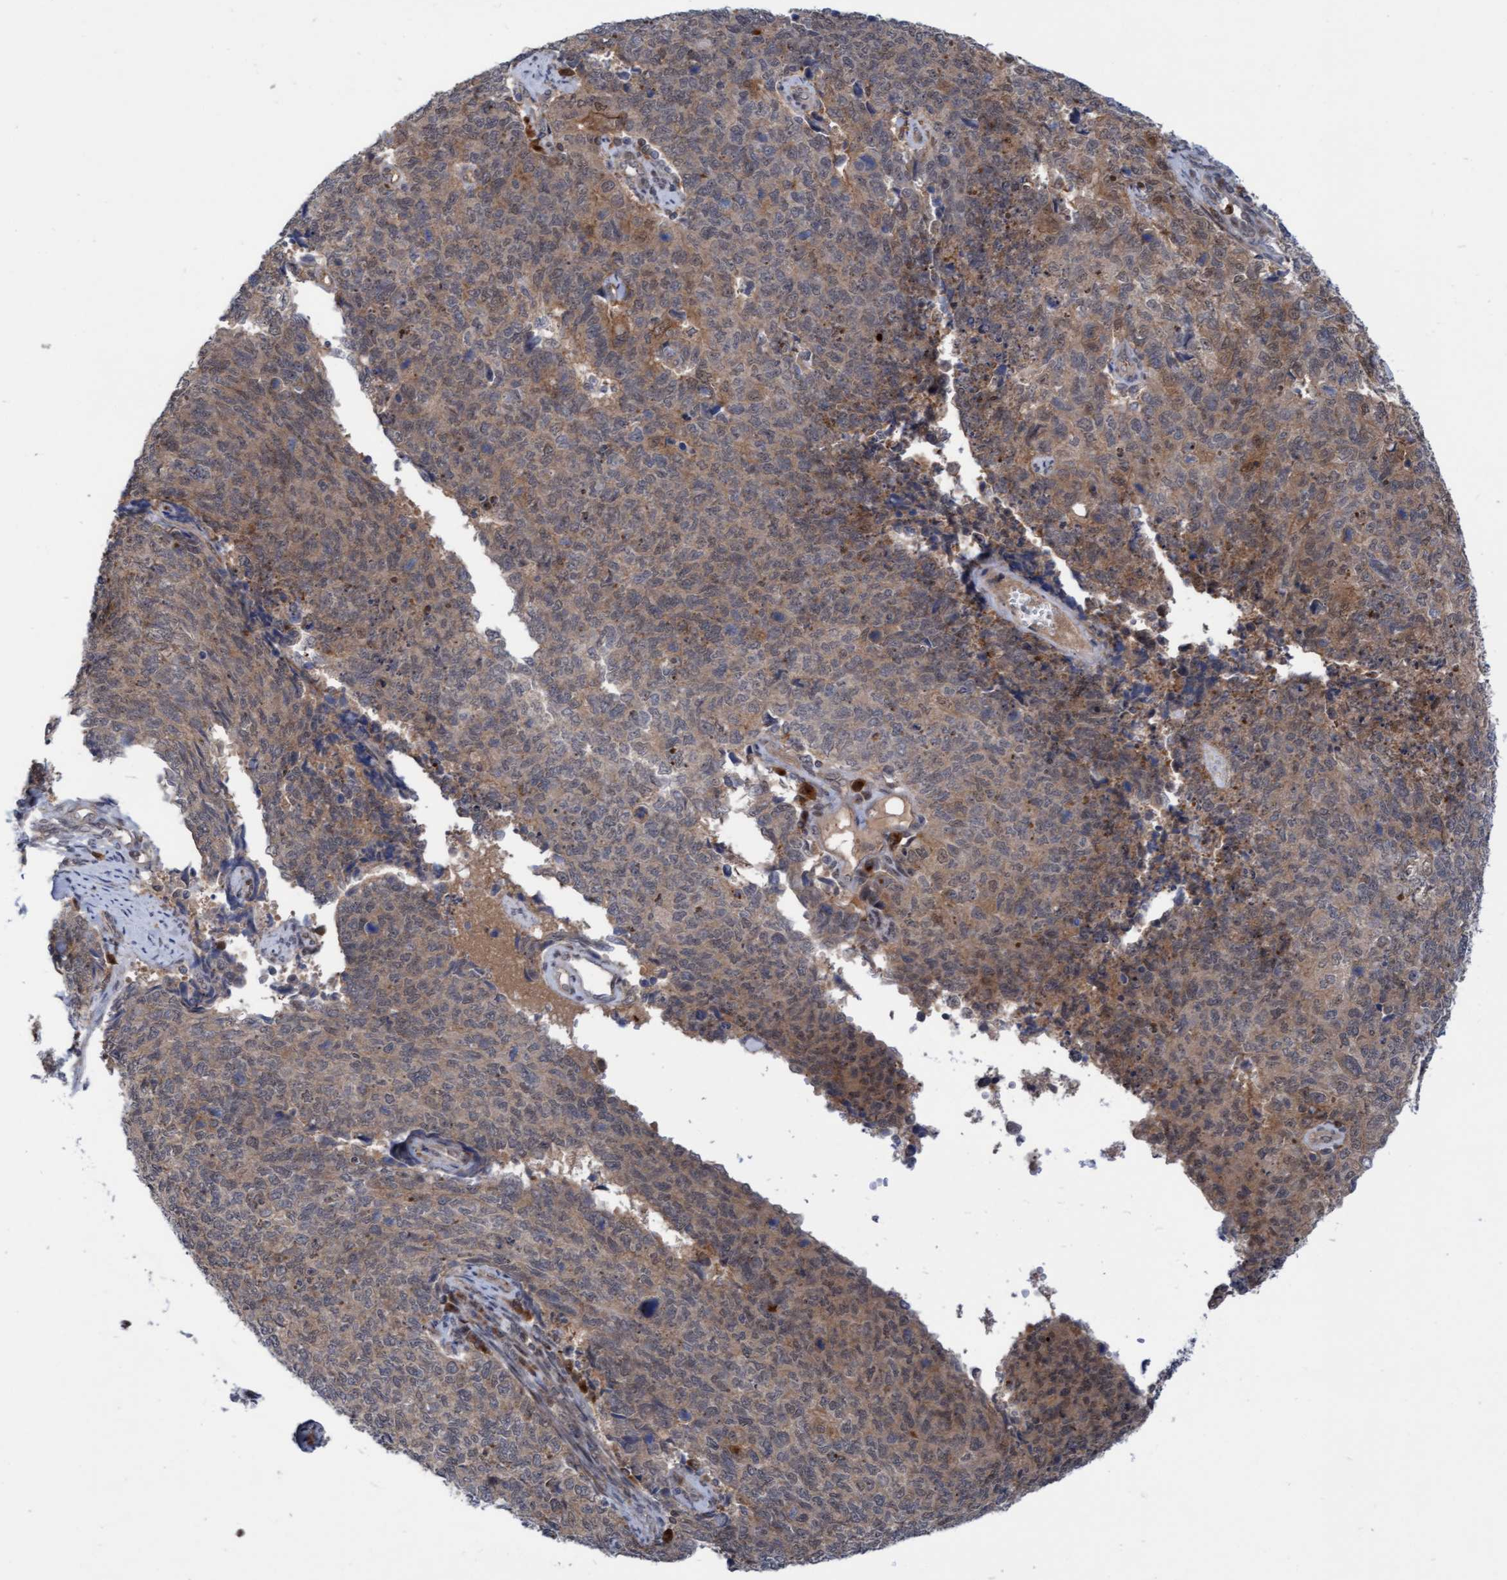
{"staining": {"intensity": "moderate", "quantity": "<25%", "location": "cytoplasmic/membranous,nuclear"}, "tissue": "cervical cancer", "cell_type": "Tumor cells", "image_type": "cancer", "snomed": [{"axis": "morphology", "description": "Squamous cell carcinoma, NOS"}, {"axis": "topography", "description": "Cervix"}], "caption": "Immunohistochemistry (IHC) of squamous cell carcinoma (cervical) shows low levels of moderate cytoplasmic/membranous and nuclear positivity in about <25% of tumor cells.", "gene": "RAP1GAP2", "patient": {"sex": "female", "age": 63}}